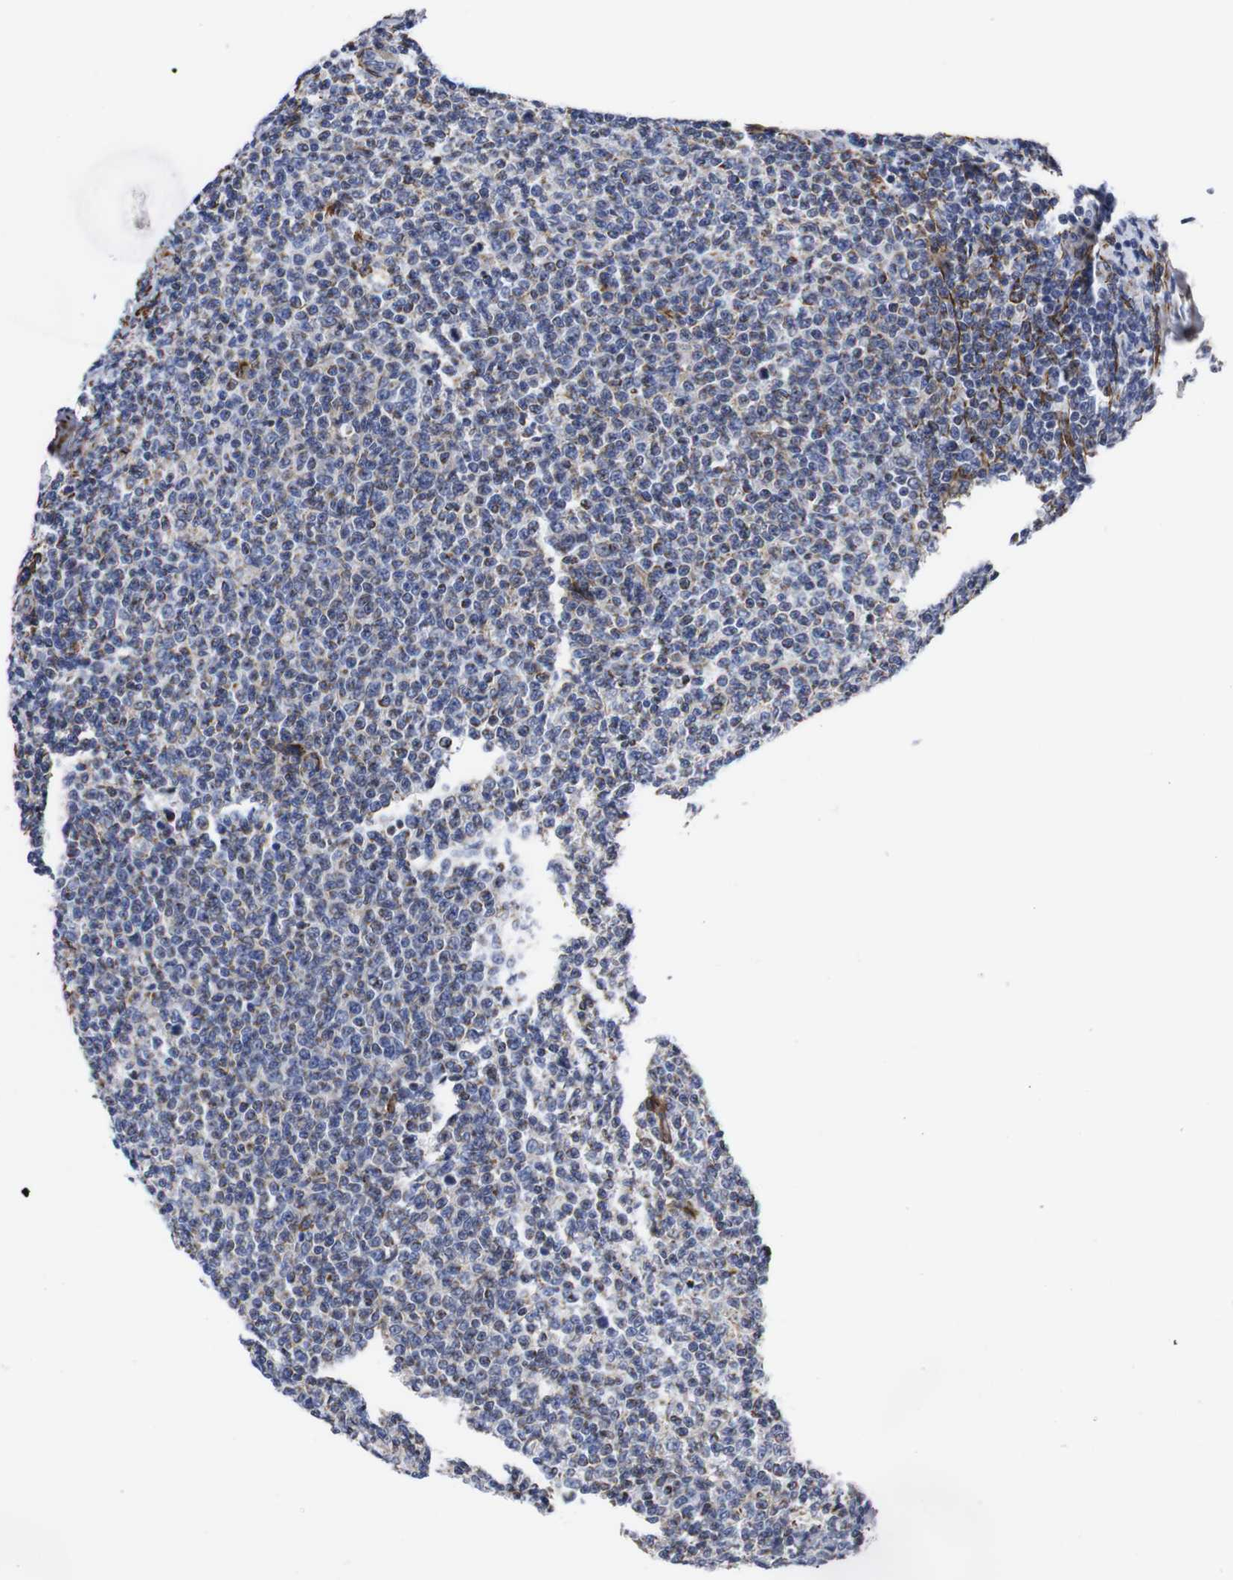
{"staining": {"intensity": "weak", "quantity": "25%-75%", "location": "cytoplasmic/membranous"}, "tissue": "lymphoma", "cell_type": "Tumor cells", "image_type": "cancer", "snomed": [{"axis": "morphology", "description": "Malignant lymphoma, non-Hodgkin's type, Low grade"}, {"axis": "topography", "description": "Lymph node"}], "caption": "High-power microscopy captured an immunohistochemistry micrograph of lymphoma, revealing weak cytoplasmic/membranous staining in about 25%-75% of tumor cells. (Brightfield microscopy of DAB IHC at high magnification).", "gene": "WNT10A", "patient": {"sex": "male", "age": 66}}